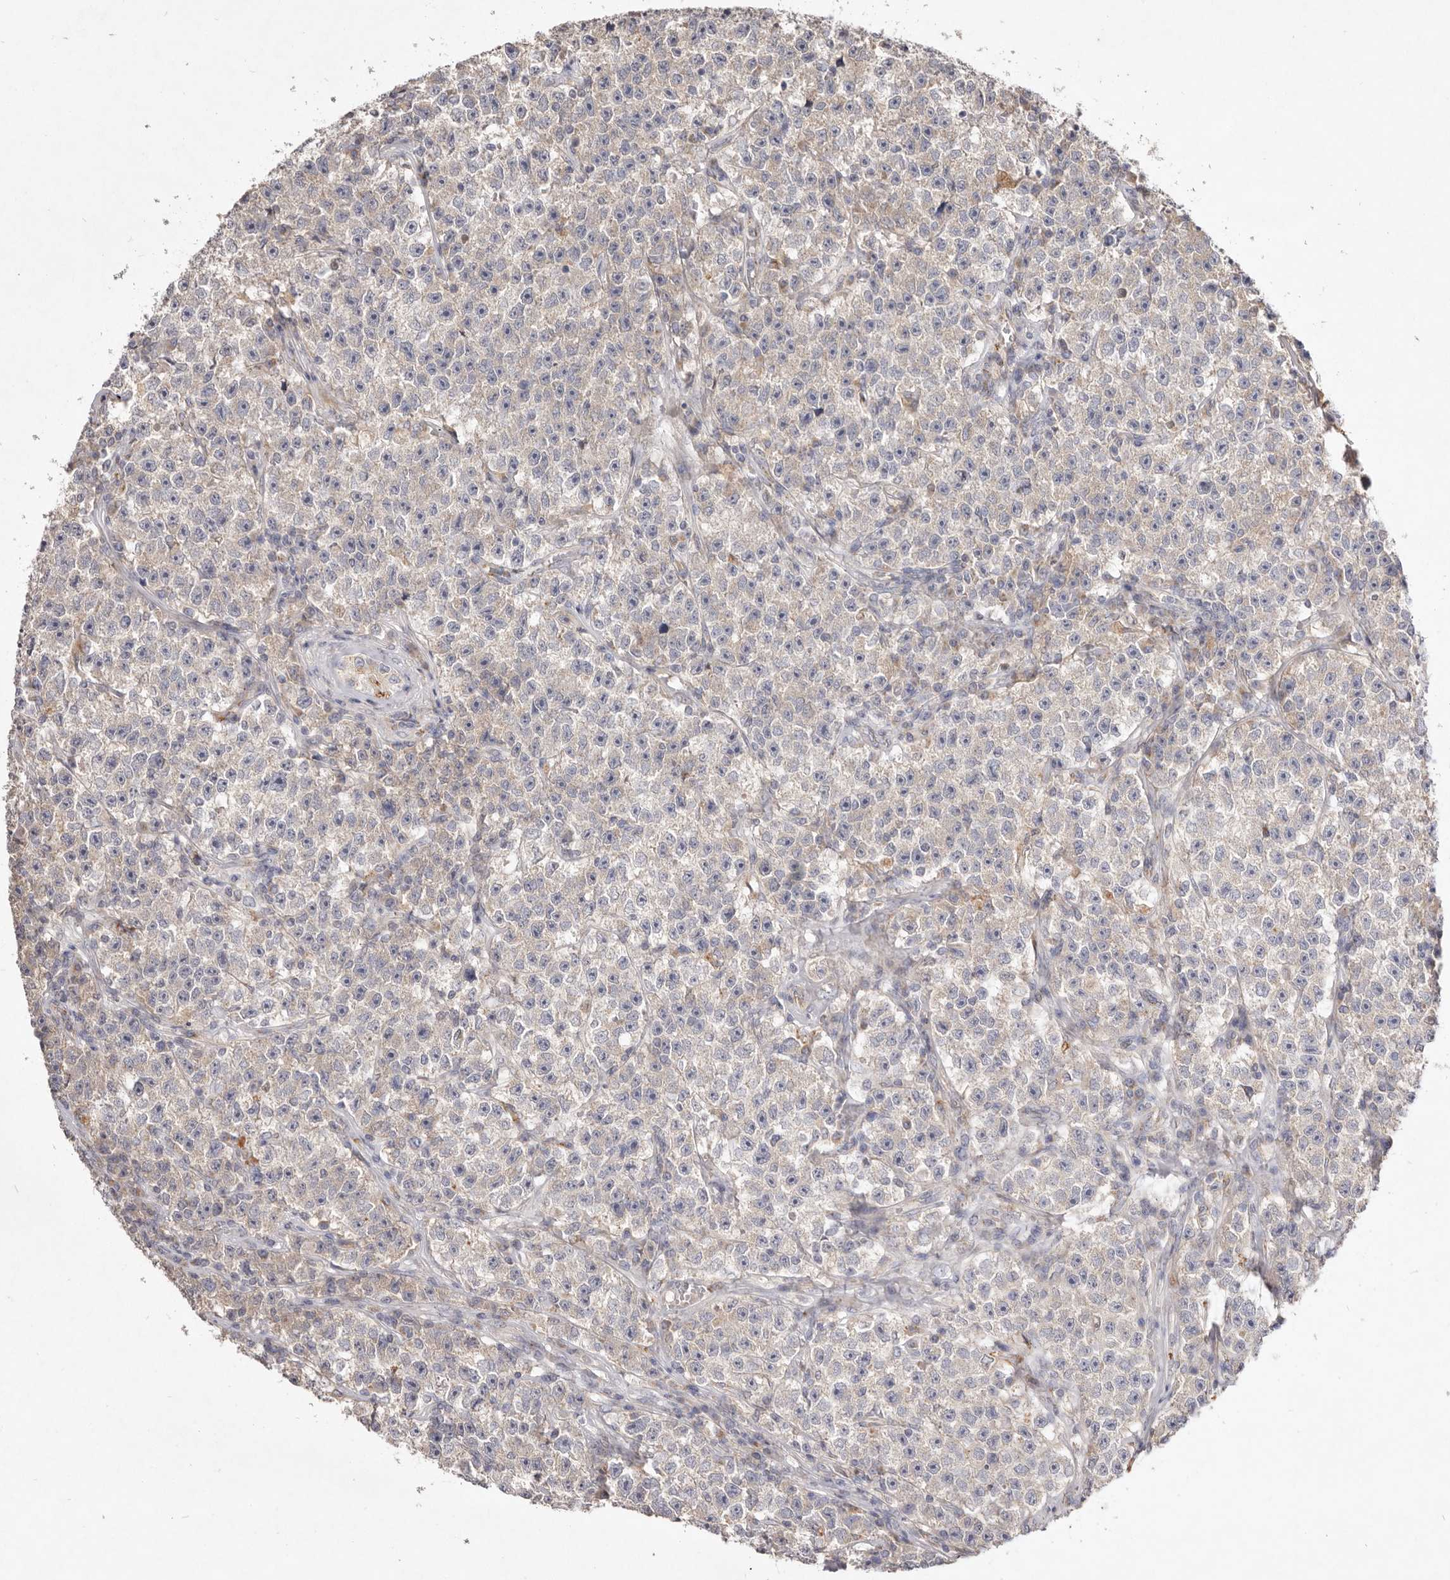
{"staining": {"intensity": "negative", "quantity": "none", "location": "none"}, "tissue": "testis cancer", "cell_type": "Tumor cells", "image_type": "cancer", "snomed": [{"axis": "morphology", "description": "Seminoma, NOS"}, {"axis": "topography", "description": "Testis"}], "caption": "This micrograph is of testis cancer stained with immunohistochemistry (IHC) to label a protein in brown with the nuclei are counter-stained blue. There is no positivity in tumor cells.", "gene": "USP24", "patient": {"sex": "male", "age": 22}}